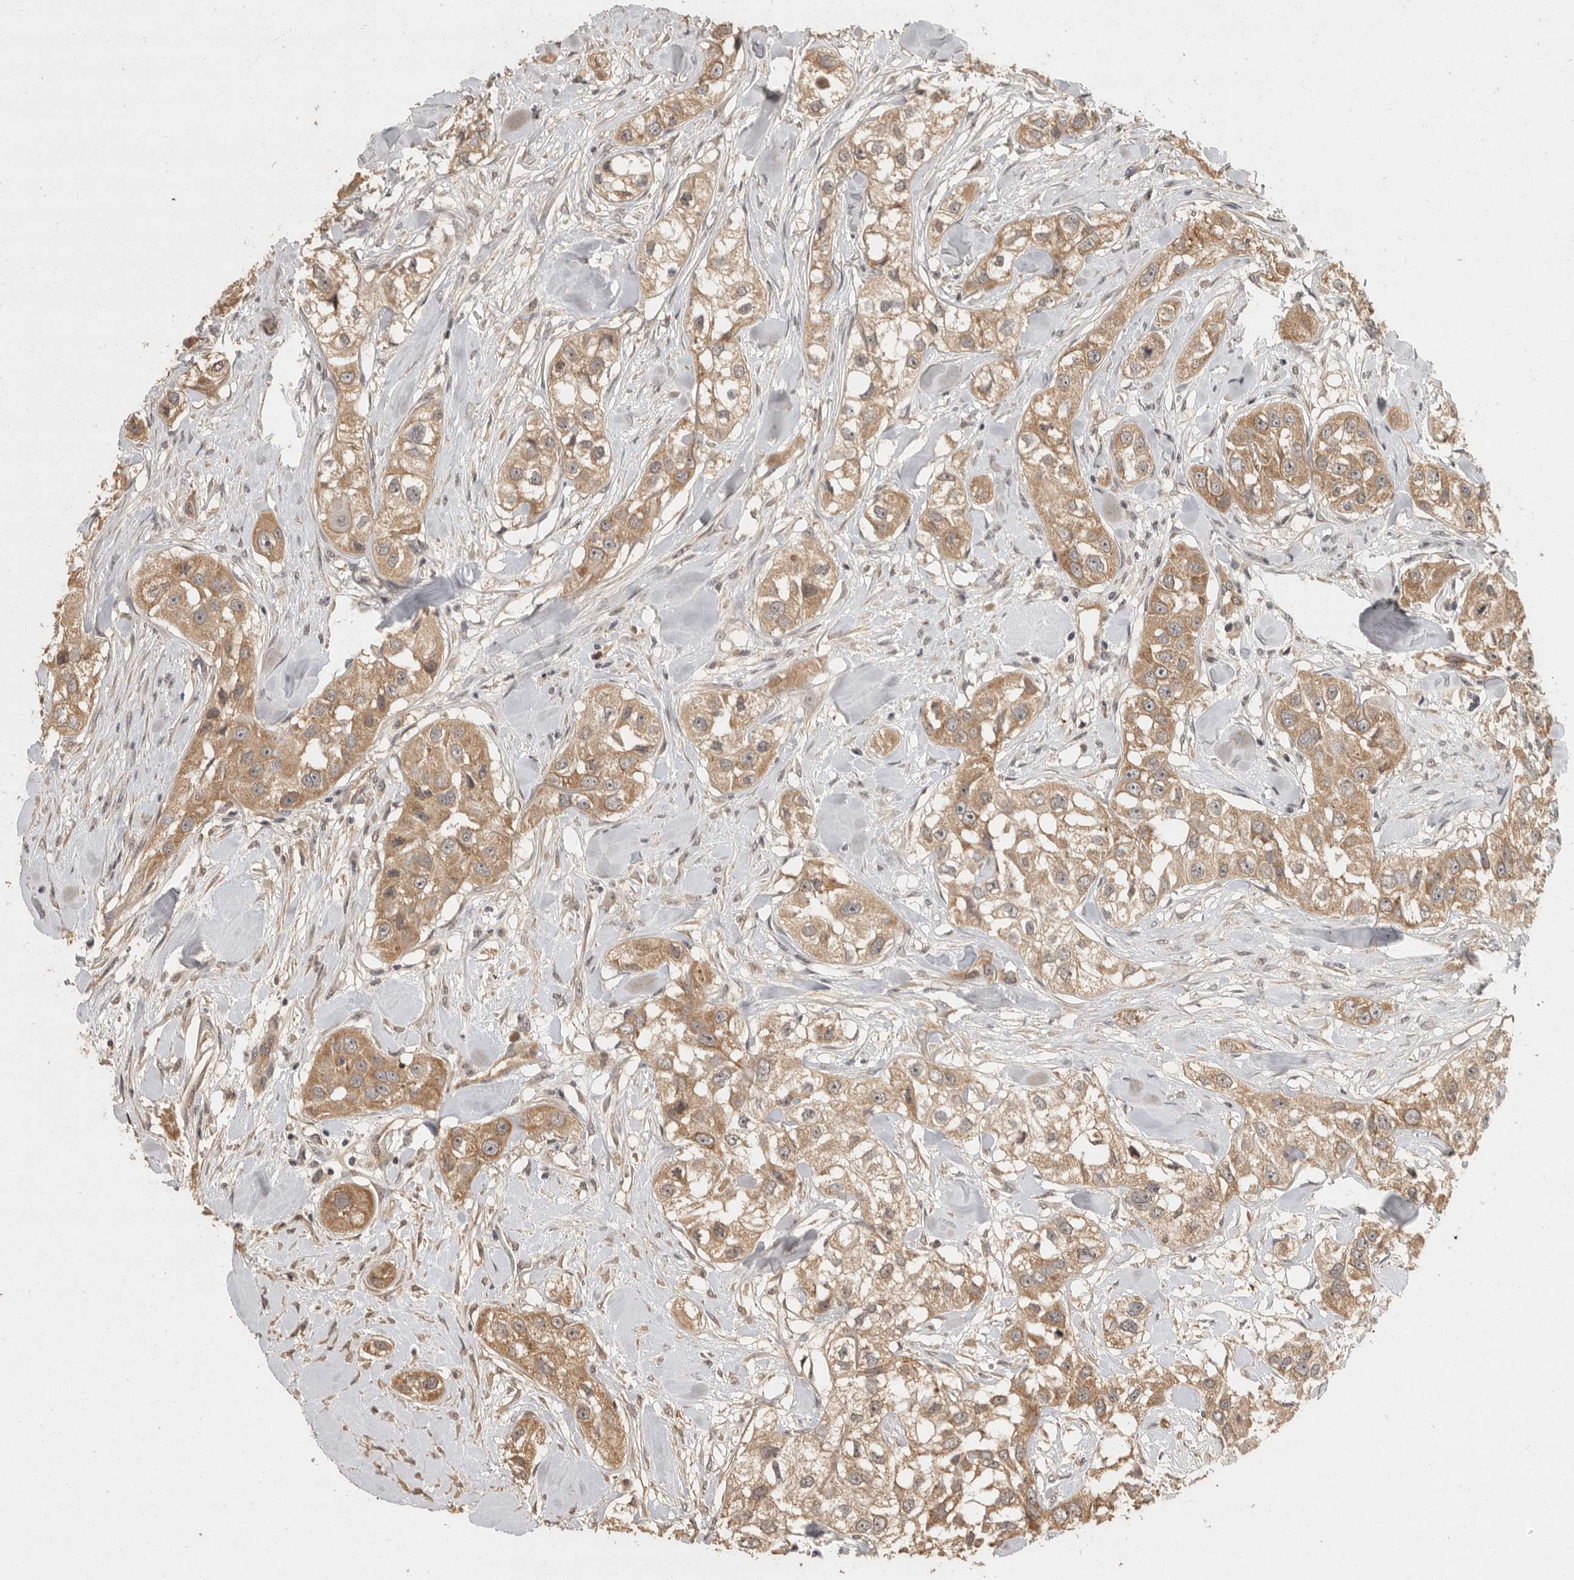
{"staining": {"intensity": "moderate", "quantity": ">75%", "location": "cytoplasmic/membranous"}, "tissue": "head and neck cancer", "cell_type": "Tumor cells", "image_type": "cancer", "snomed": [{"axis": "morphology", "description": "Normal tissue, NOS"}, {"axis": "morphology", "description": "Squamous cell carcinoma, NOS"}, {"axis": "topography", "description": "Skeletal muscle"}, {"axis": "topography", "description": "Head-Neck"}], "caption": "This micrograph demonstrates immunohistochemistry (IHC) staining of human squamous cell carcinoma (head and neck), with medium moderate cytoplasmic/membranous expression in approximately >75% of tumor cells.", "gene": "BAIAP2", "patient": {"sex": "male", "age": 51}}